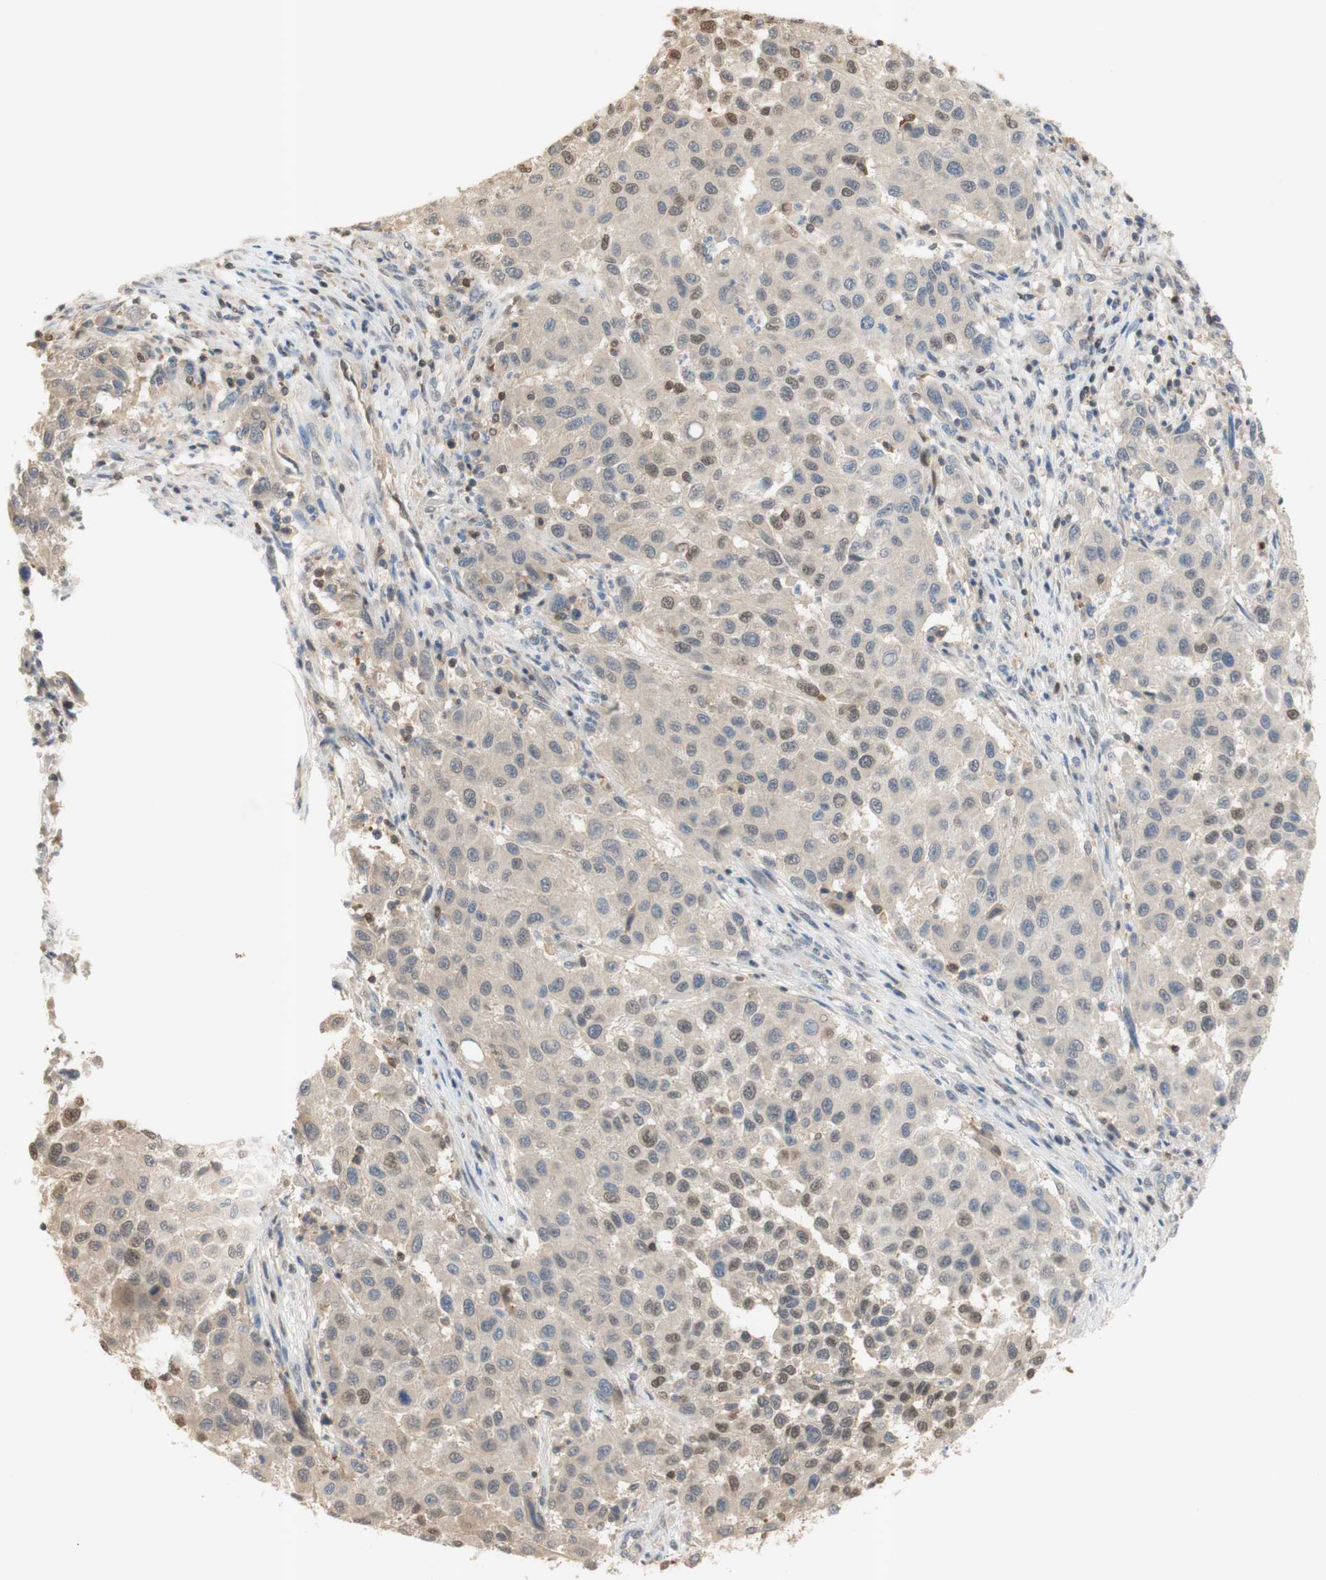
{"staining": {"intensity": "weak", "quantity": ">75%", "location": "cytoplasmic/membranous,nuclear"}, "tissue": "melanoma", "cell_type": "Tumor cells", "image_type": "cancer", "snomed": [{"axis": "morphology", "description": "Malignant melanoma, Metastatic site"}, {"axis": "topography", "description": "Lymph node"}], "caption": "Protein expression analysis of melanoma shows weak cytoplasmic/membranous and nuclear positivity in approximately >75% of tumor cells.", "gene": "NAP1L4", "patient": {"sex": "male", "age": 61}}